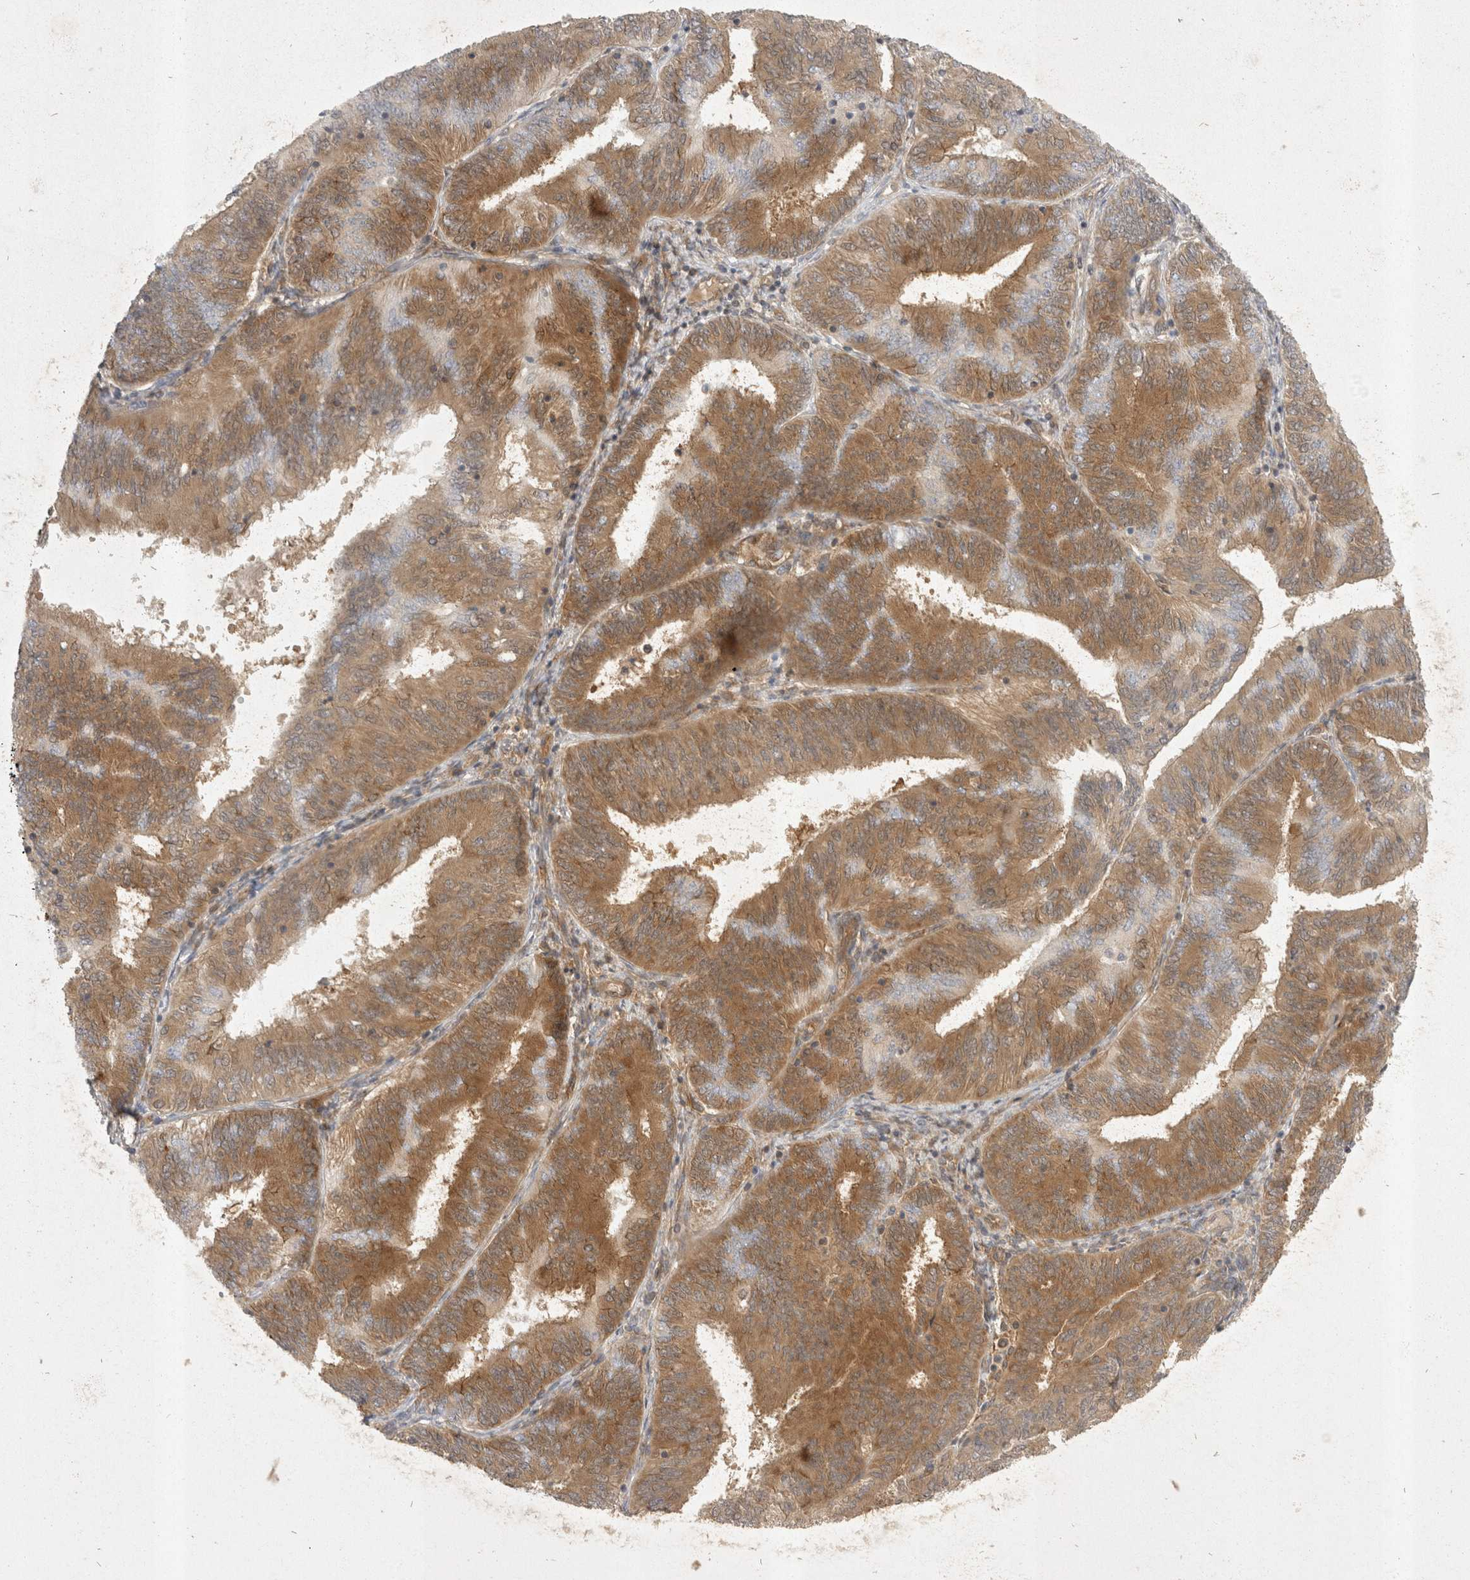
{"staining": {"intensity": "moderate", "quantity": ">75%", "location": "cytoplasmic/membranous"}, "tissue": "endometrial cancer", "cell_type": "Tumor cells", "image_type": "cancer", "snomed": [{"axis": "morphology", "description": "Adenocarcinoma, NOS"}, {"axis": "topography", "description": "Endometrium"}], "caption": "The immunohistochemical stain highlights moderate cytoplasmic/membranous positivity in tumor cells of endometrial adenocarcinoma tissue. (brown staining indicates protein expression, while blue staining denotes nuclei).", "gene": "EIF4G3", "patient": {"sex": "female", "age": 58}}